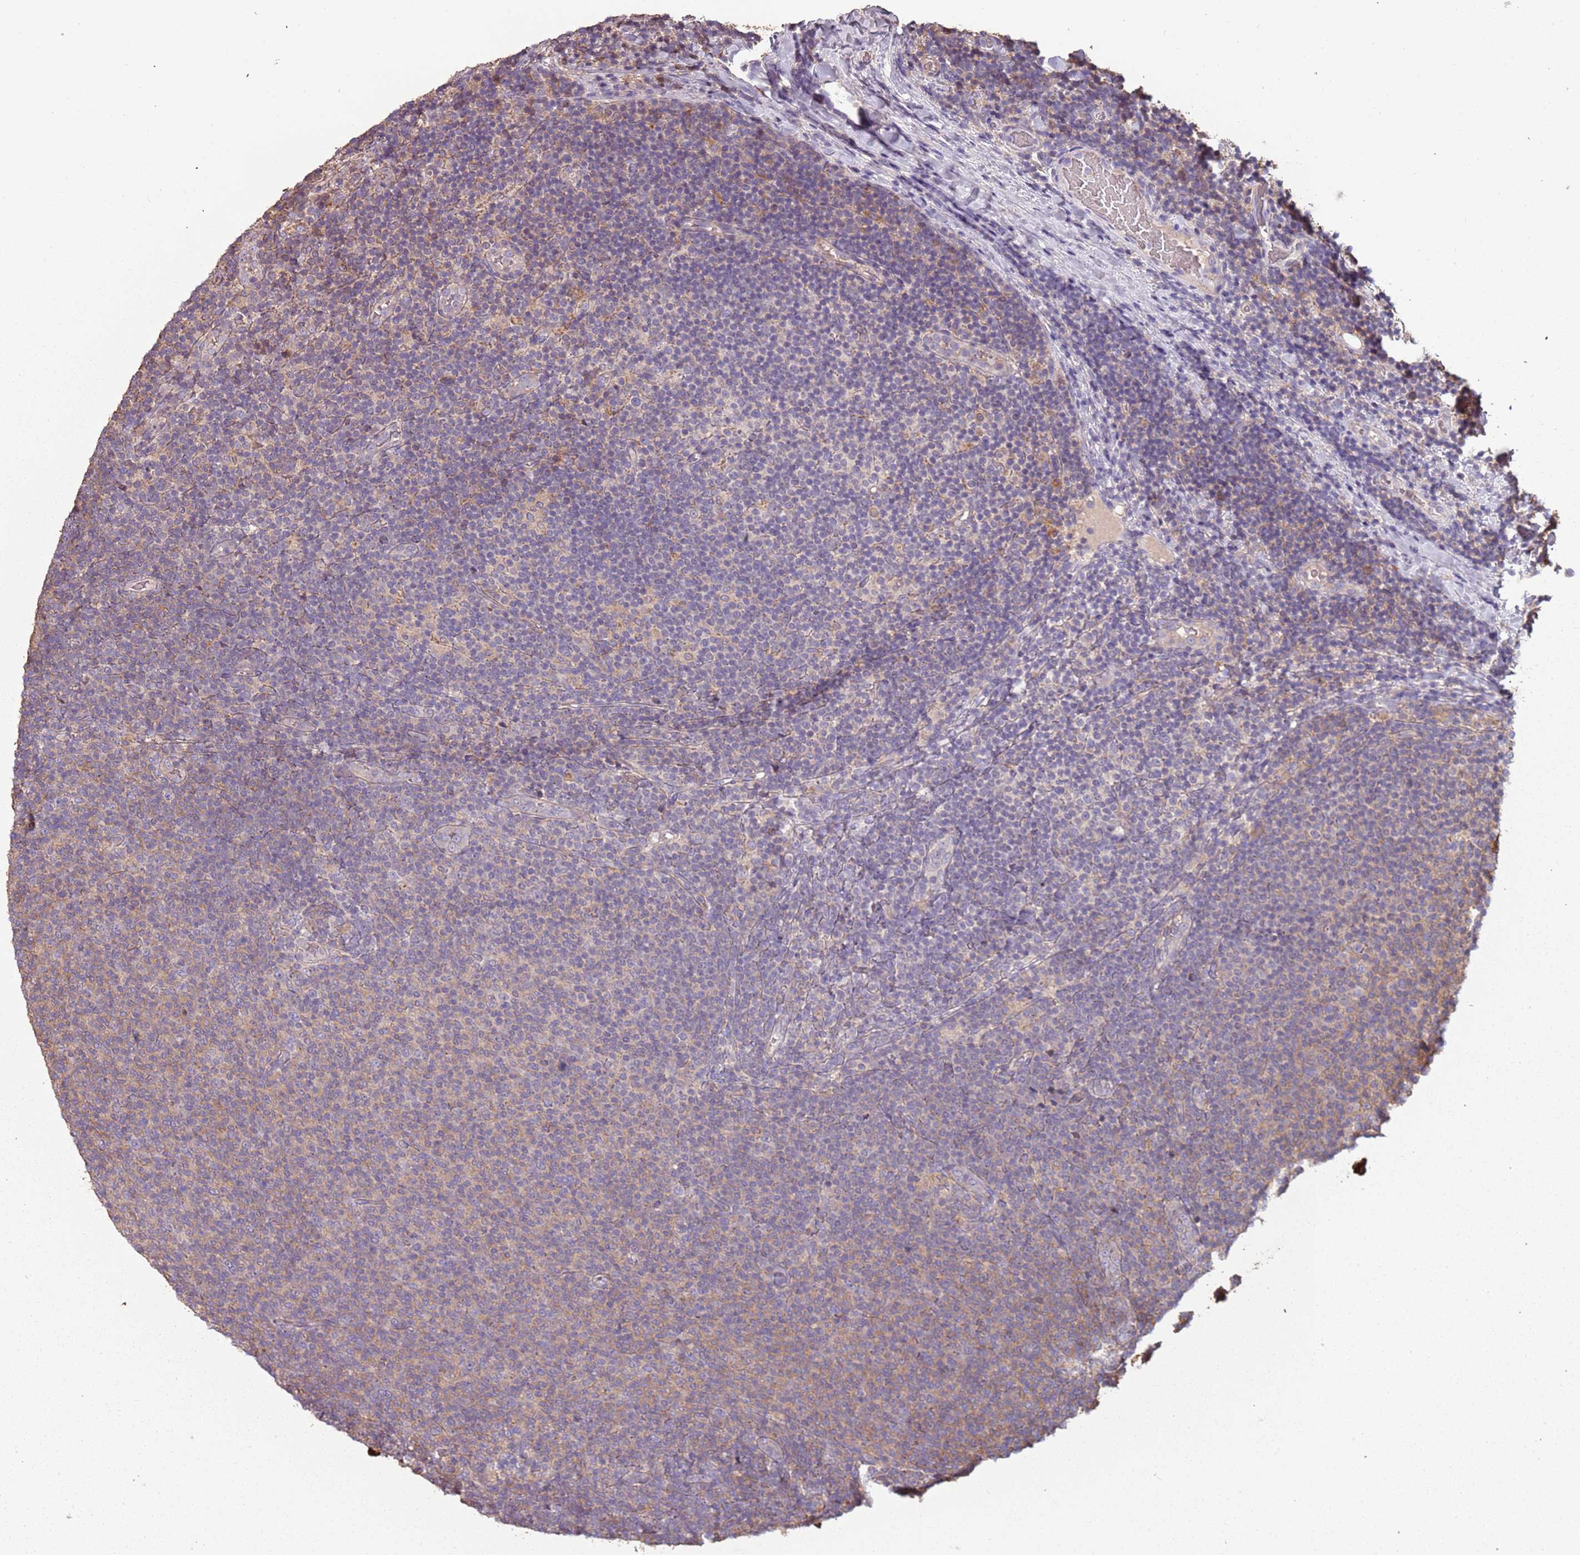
{"staining": {"intensity": "weak", "quantity": "<25%", "location": "cytoplasmic/membranous"}, "tissue": "lymphoma", "cell_type": "Tumor cells", "image_type": "cancer", "snomed": [{"axis": "morphology", "description": "Malignant lymphoma, non-Hodgkin's type, Low grade"}, {"axis": "topography", "description": "Lymph node"}], "caption": "The IHC micrograph has no significant positivity in tumor cells of lymphoma tissue.", "gene": "FECH", "patient": {"sex": "male", "age": 66}}